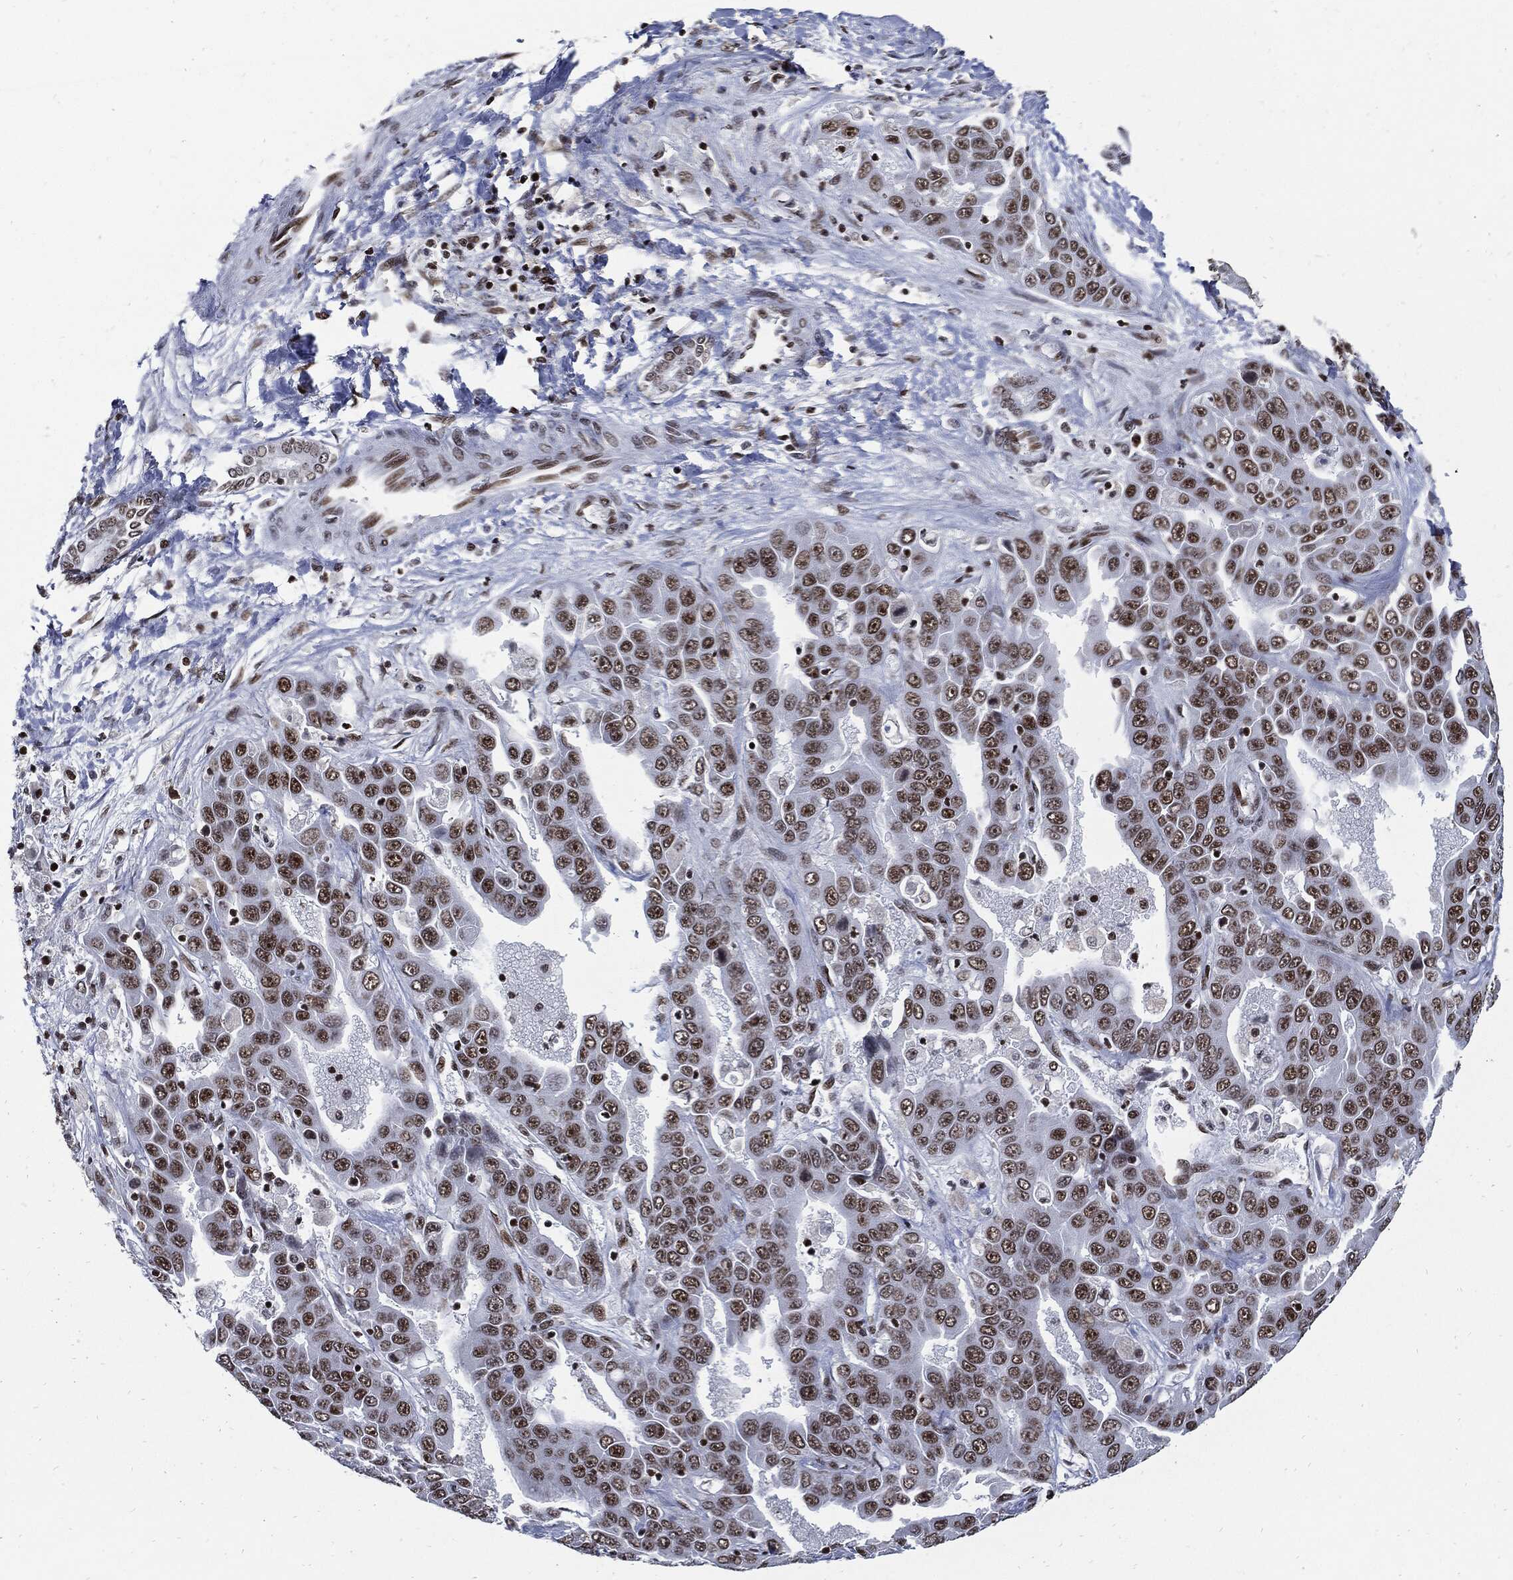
{"staining": {"intensity": "moderate", "quantity": ">75%", "location": "nuclear"}, "tissue": "liver cancer", "cell_type": "Tumor cells", "image_type": "cancer", "snomed": [{"axis": "morphology", "description": "Cholangiocarcinoma"}, {"axis": "topography", "description": "Liver"}], "caption": "A micrograph showing moderate nuclear expression in approximately >75% of tumor cells in liver cholangiocarcinoma, as visualized by brown immunohistochemical staining.", "gene": "TERF2", "patient": {"sex": "female", "age": 52}}